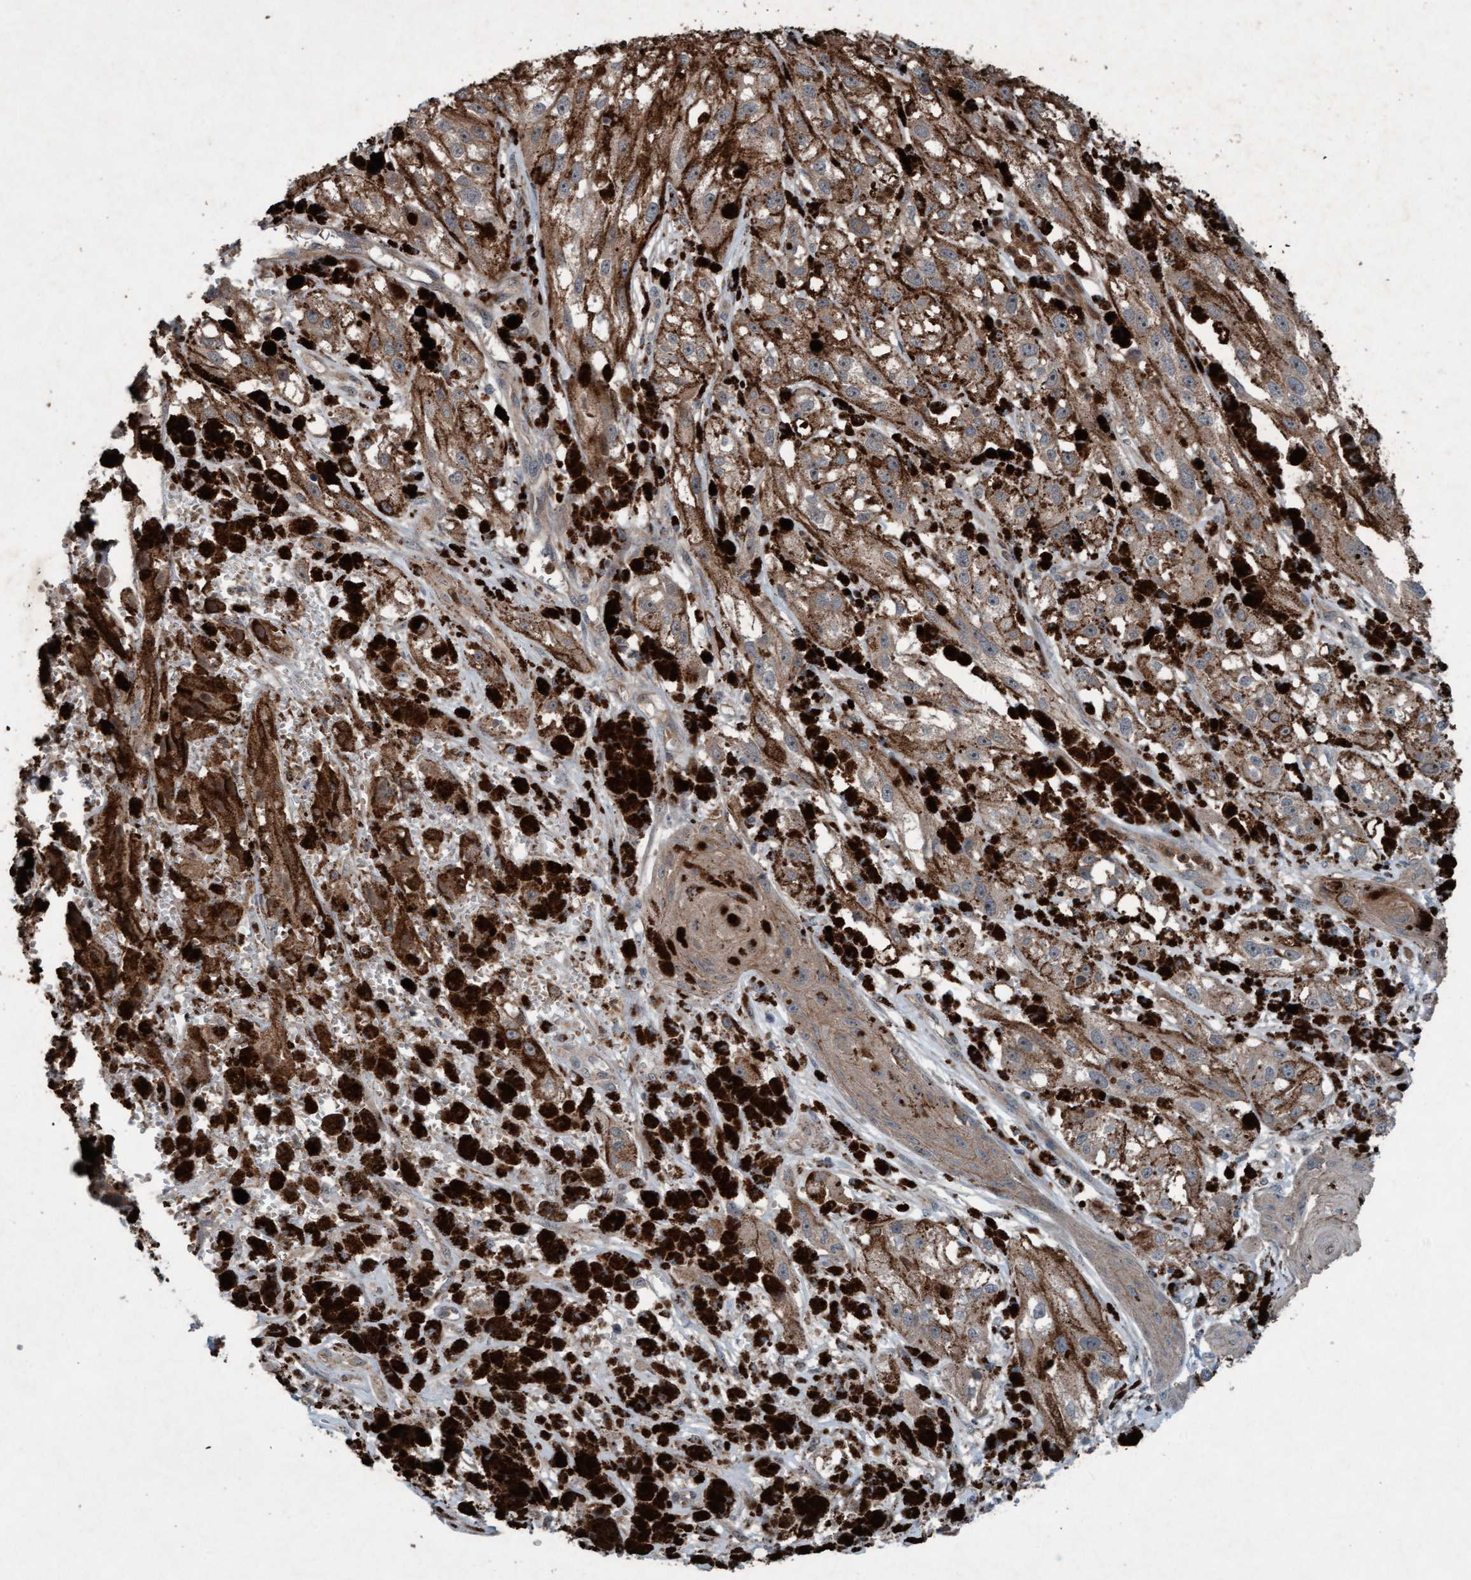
{"staining": {"intensity": "weak", "quantity": ">75%", "location": "cytoplasmic/membranous"}, "tissue": "melanoma", "cell_type": "Tumor cells", "image_type": "cancer", "snomed": [{"axis": "morphology", "description": "Malignant melanoma, NOS"}, {"axis": "topography", "description": "Skin"}], "caption": "An IHC image of neoplastic tissue is shown. Protein staining in brown highlights weak cytoplasmic/membranous positivity in malignant melanoma within tumor cells. The staining was performed using DAB (3,3'-diaminobenzidine), with brown indicating positive protein expression. Nuclei are stained blue with hematoxylin.", "gene": "PLXNB2", "patient": {"sex": "male", "age": 88}}